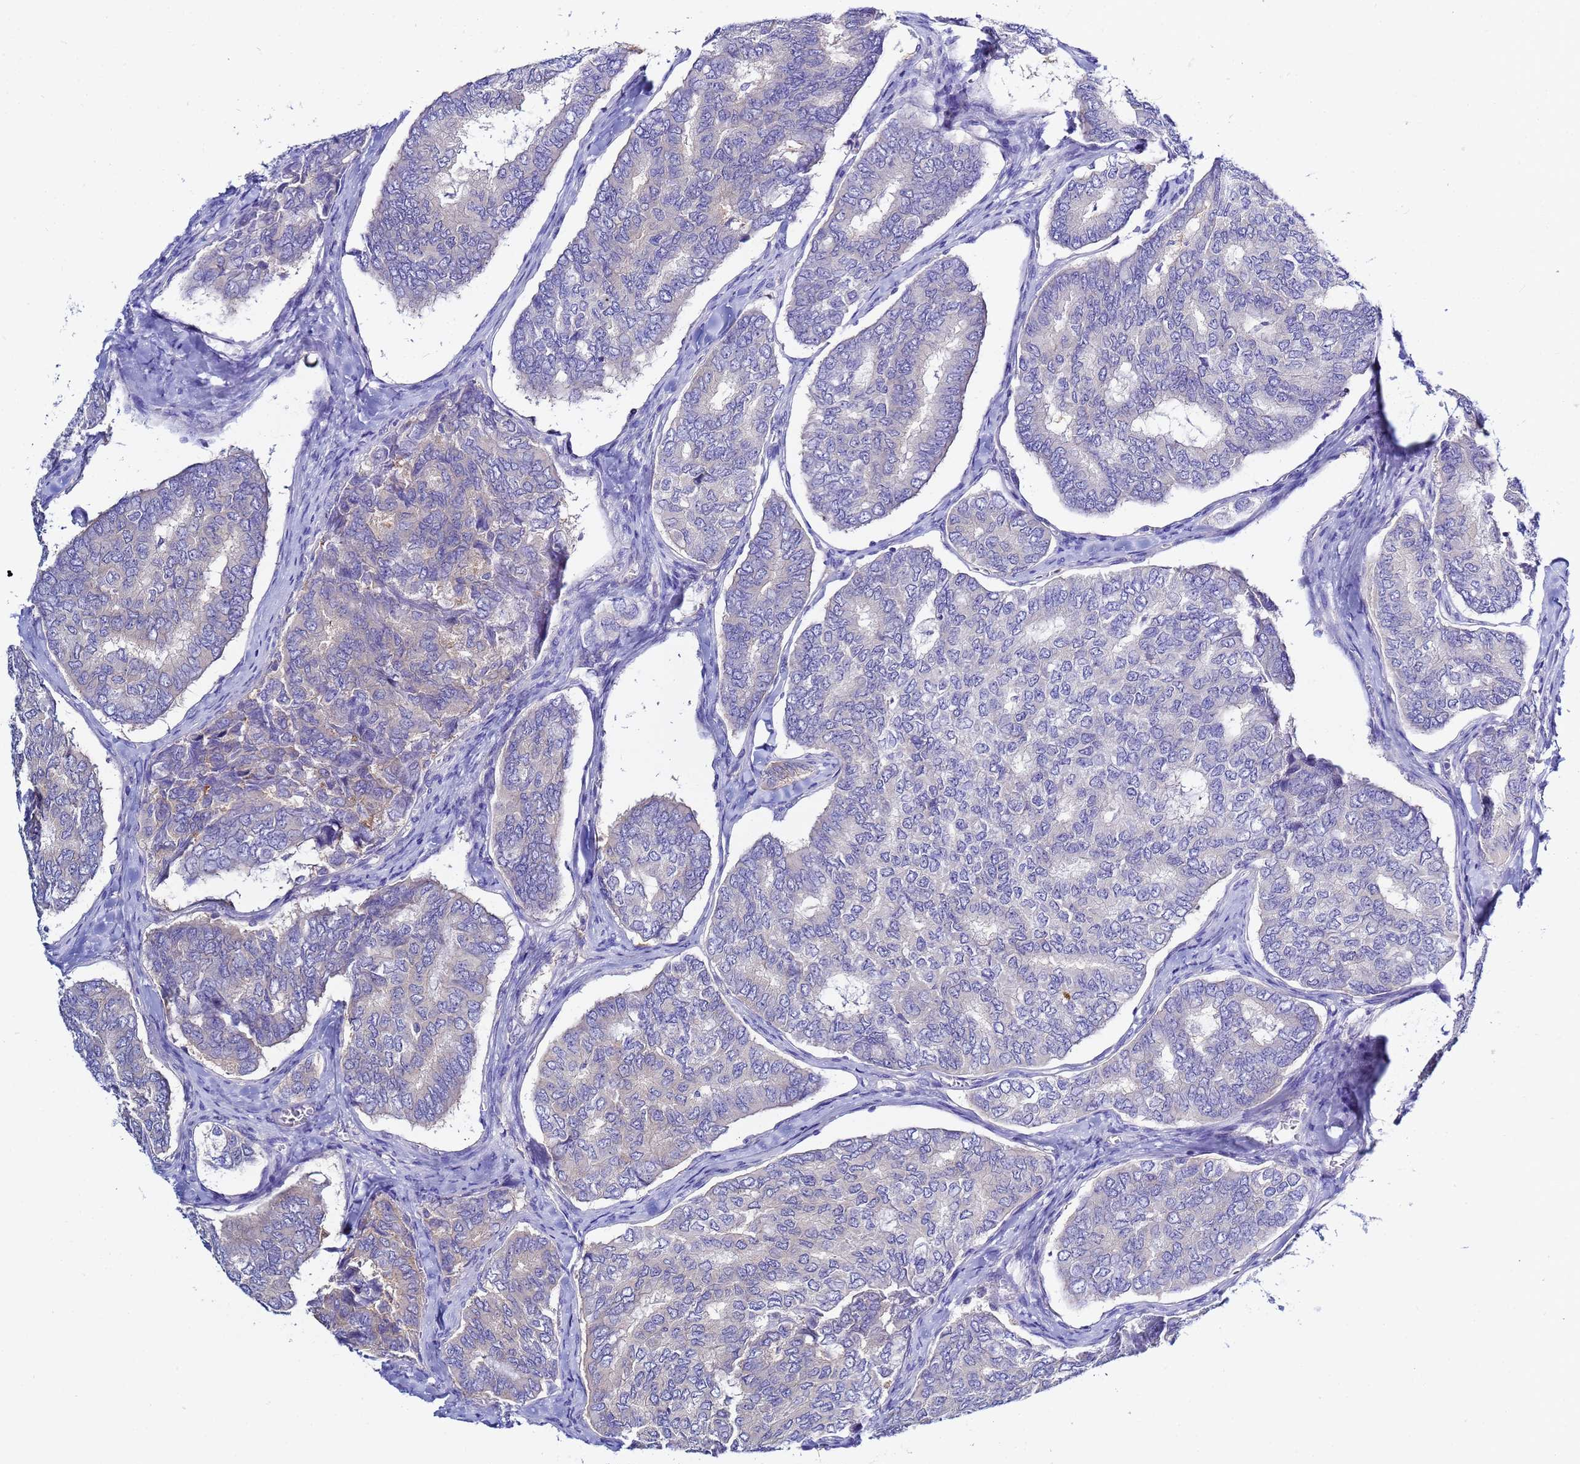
{"staining": {"intensity": "negative", "quantity": "none", "location": "none"}, "tissue": "thyroid cancer", "cell_type": "Tumor cells", "image_type": "cancer", "snomed": [{"axis": "morphology", "description": "Papillary adenocarcinoma, NOS"}, {"axis": "topography", "description": "Thyroid gland"}], "caption": "DAB (3,3'-diaminobenzidine) immunohistochemical staining of human thyroid cancer displays no significant positivity in tumor cells. (DAB (3,3'-diaminobenzidine) immunohistochemistry visualized using brightfield microscopy, high magnification).", "gene": "LENG1", "patient": {"sex": "female", "age": 35}}